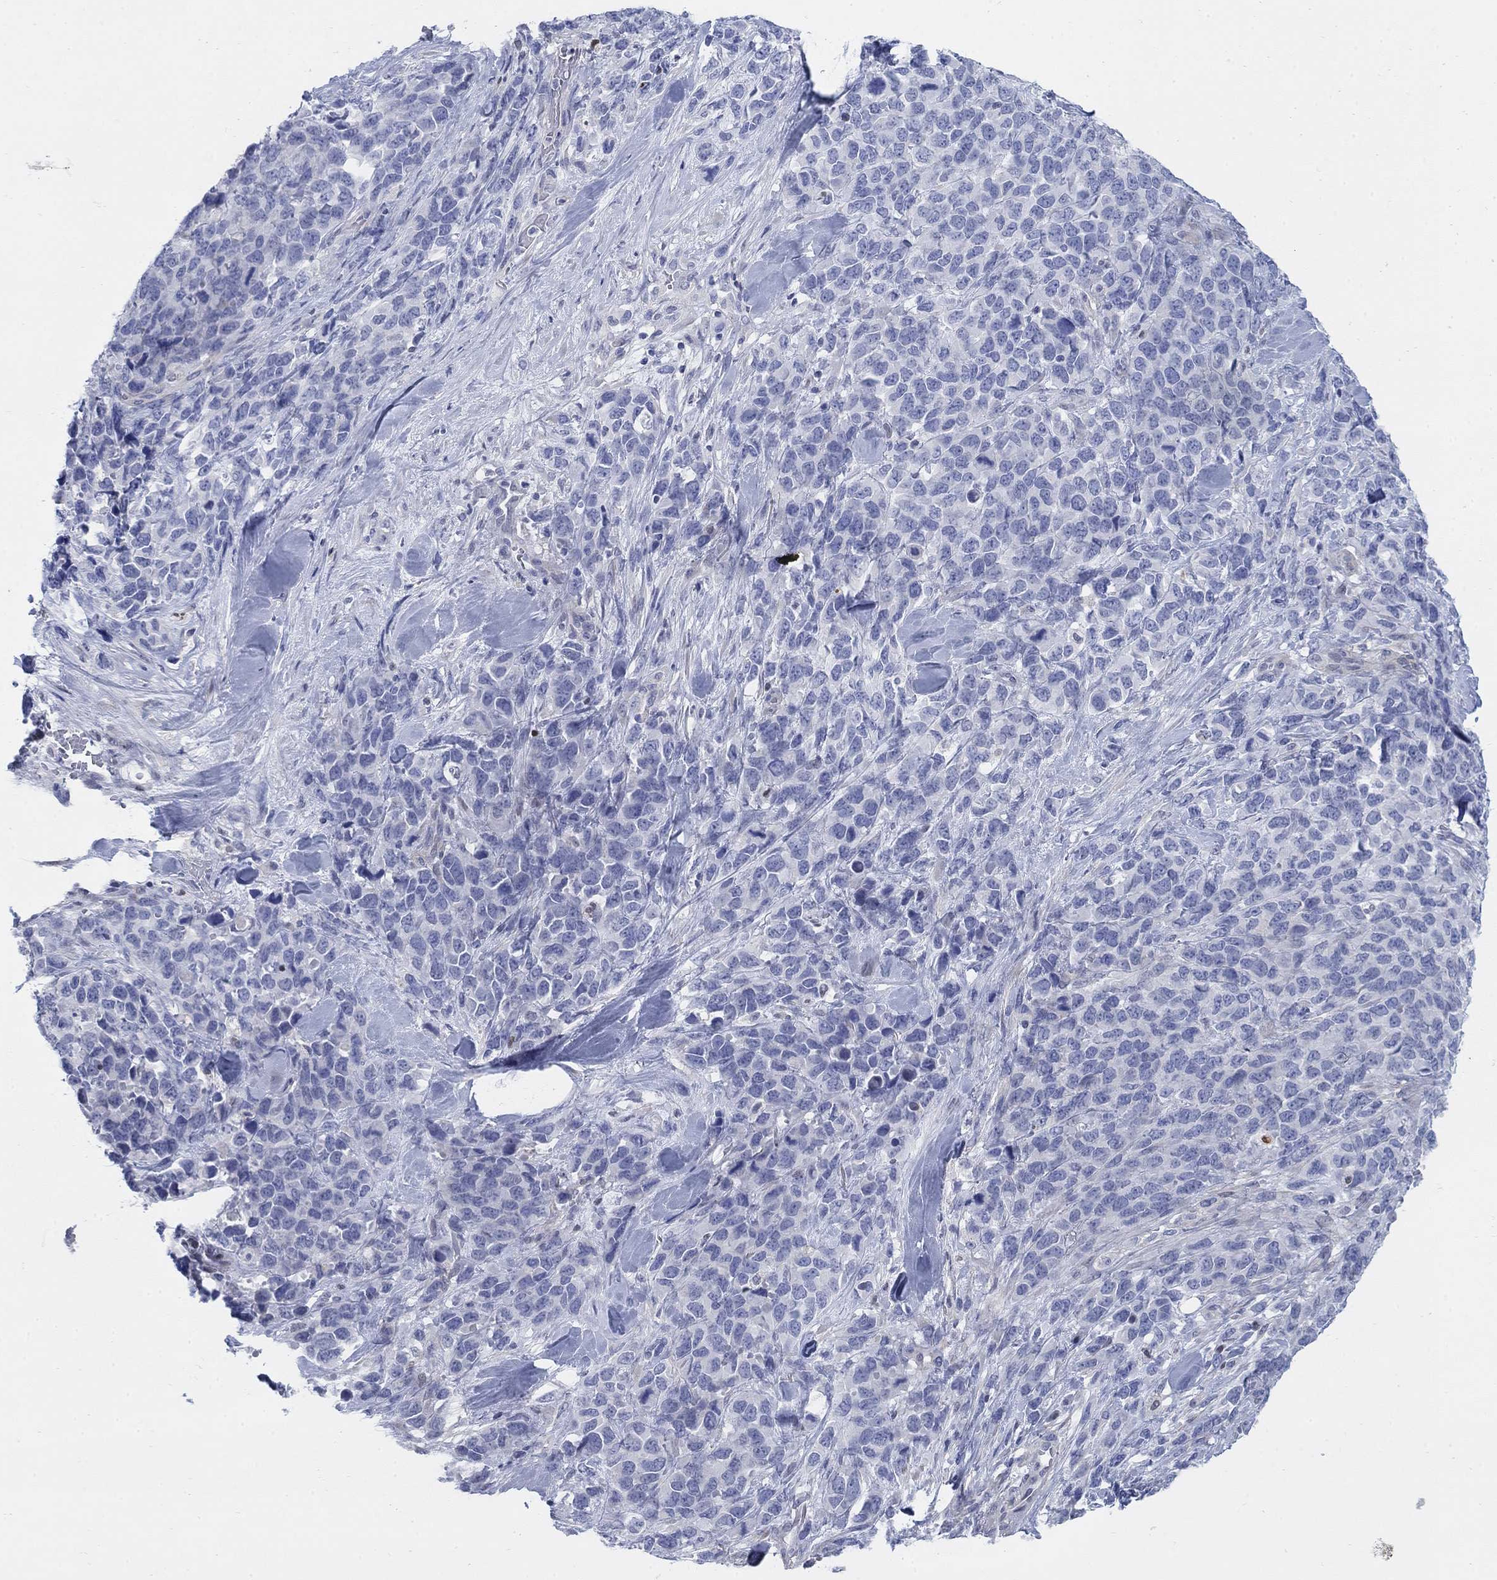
{"staining": {"intensity": "negative", "quantity": "none", "location": "none"}, "tissue": "melanoma", "cell_type": "Tumor cells", "image_type": "cancer", "snomed": [{"axis": "morphology", "description": "Malignant melanoma, Metastatic site"}, {"axis": "topography", "description": "Skin"}], "caption": "A photomicrograph of malignant melanoma (metastatic site) stained for a protein exhibits no brown staining in tumor cells.", "gene": "MYO3A", "patient": {"sex": "male", "age": 84}}